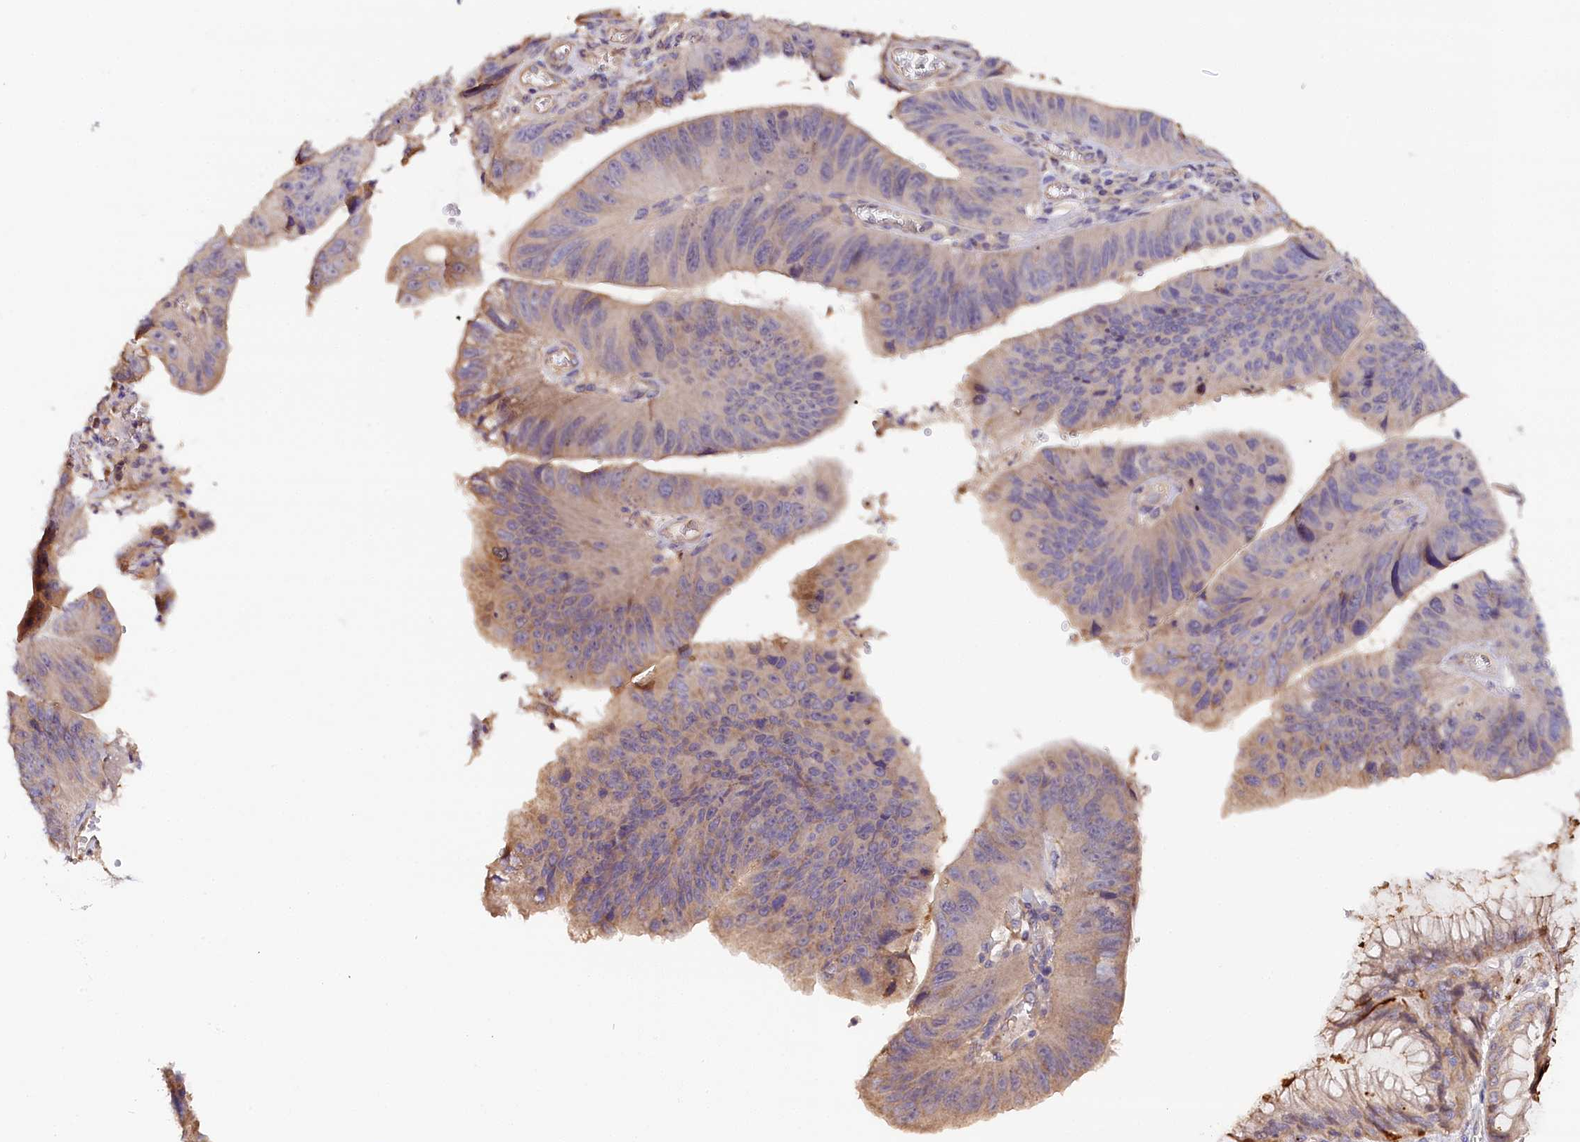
{"staining": {"intensity": "weak", "quantity": "<25%", "location": "cytoplasmic/membranous"}, "tissue": "stomach cancer", "cell_type": "Tumor cells", "image_type": "cancer", "snomed": [{"axis": "morphology", "description": "Adenocarcinoma, NOS"}, {"axis": "topography", "description": "Stomach"}], "caption": "Immunohistochemical staining of human stomach adenocarcinoma reveals no significant staining in tumor cells.", "gene": "KATNB1", "patient": {"sex": "male", "age": 59}}